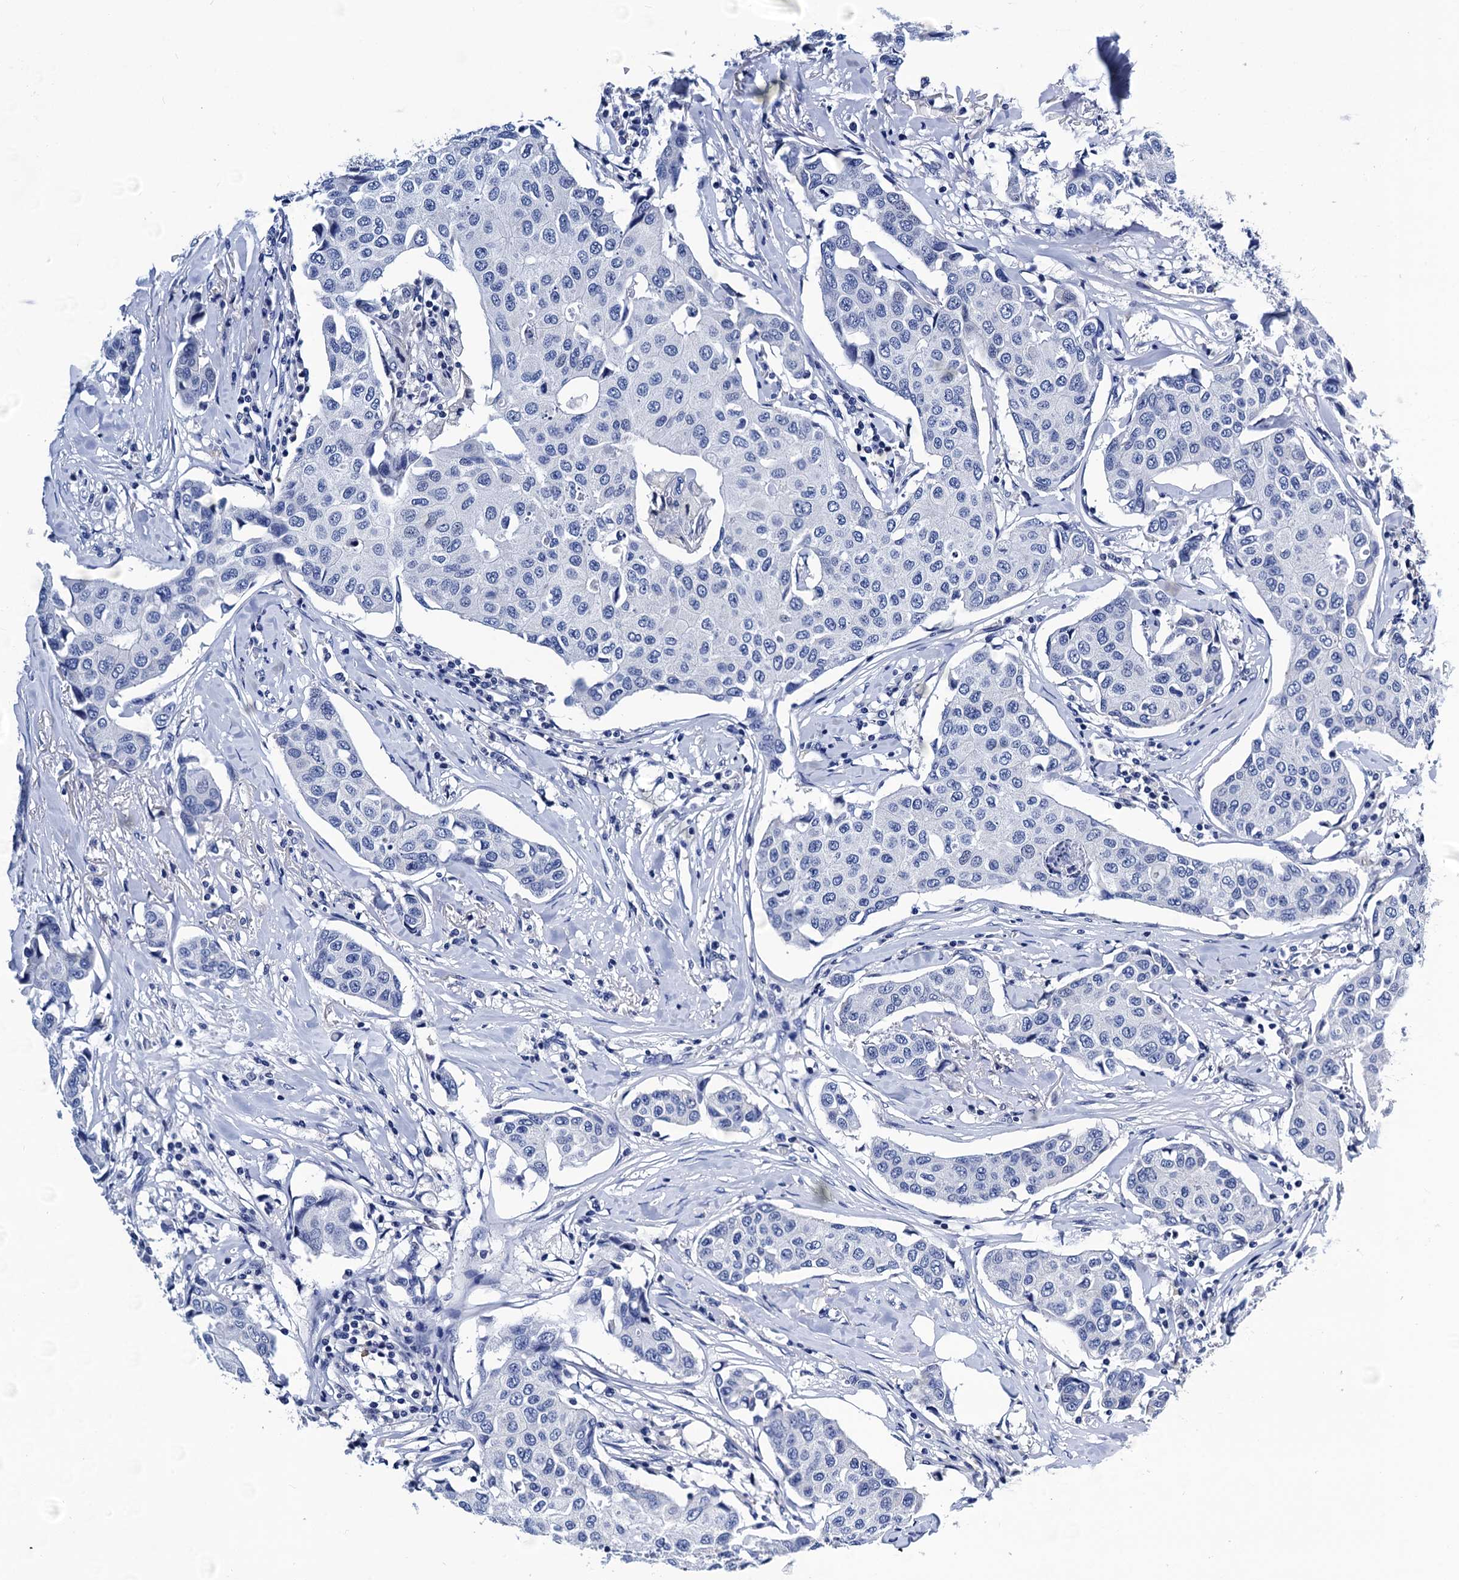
{"staining": {"intensity": "negative", "quantity": "none", "location": "none"}, "tissue": "breast cancer", "cell_type": "Tumor cells", "image_type": "cancer", "snomed": [{"axis": "morphology", "description": "Duct carcinoma"}, {"axis": "topography", "description": "Breast"}], "caption": "Immunohistochemistry (IHC) micrograph of neoplastic tissue: breast cancer stained with DAB (3,3'-diaminobenzidine) displays no significant protein positivity in tumor cells.", "gene": "LRRC30", "patient": {"sex": "female", "age": 80}}